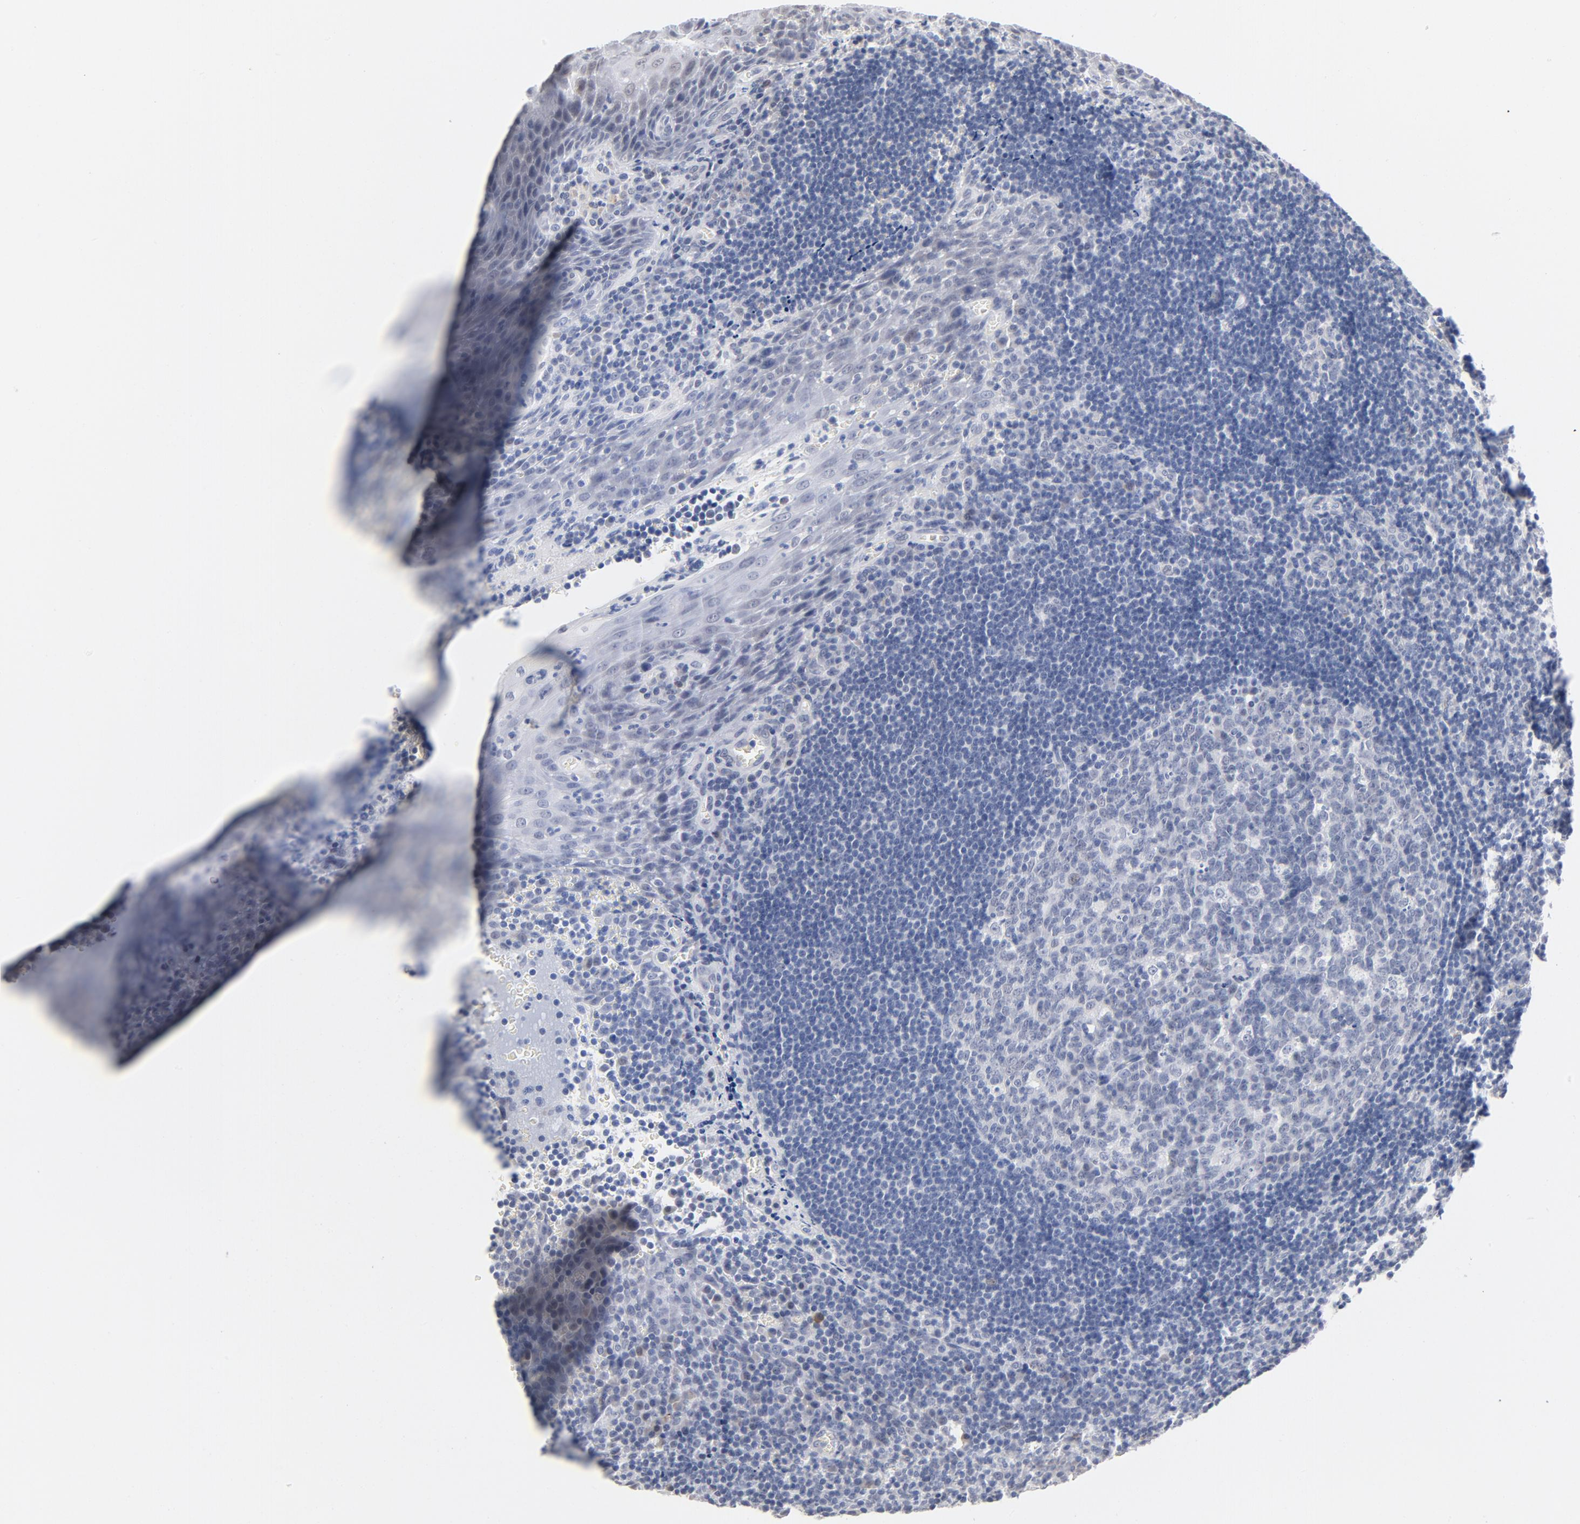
{"staining": {"intensity": "negative", "quantity": "none", "location": "none"}, "tissue": "tonsil", "cell_type": "Germinal center cells", "image_type": "normal", "snomed": [{"axis": "morphology", "description": "Normal tissue, NOS"}, {"axis": "topography", "description": "Tonsil"}], "caption": "The photomicrograph displays no significant positivity in germinal center cells of tonsil. (DAB (3,3'-diaminobenzidine) IHC with hematoxylin counter stain).", "gene": "RBM3", "patient": {"sex": "male", "age": 20}}